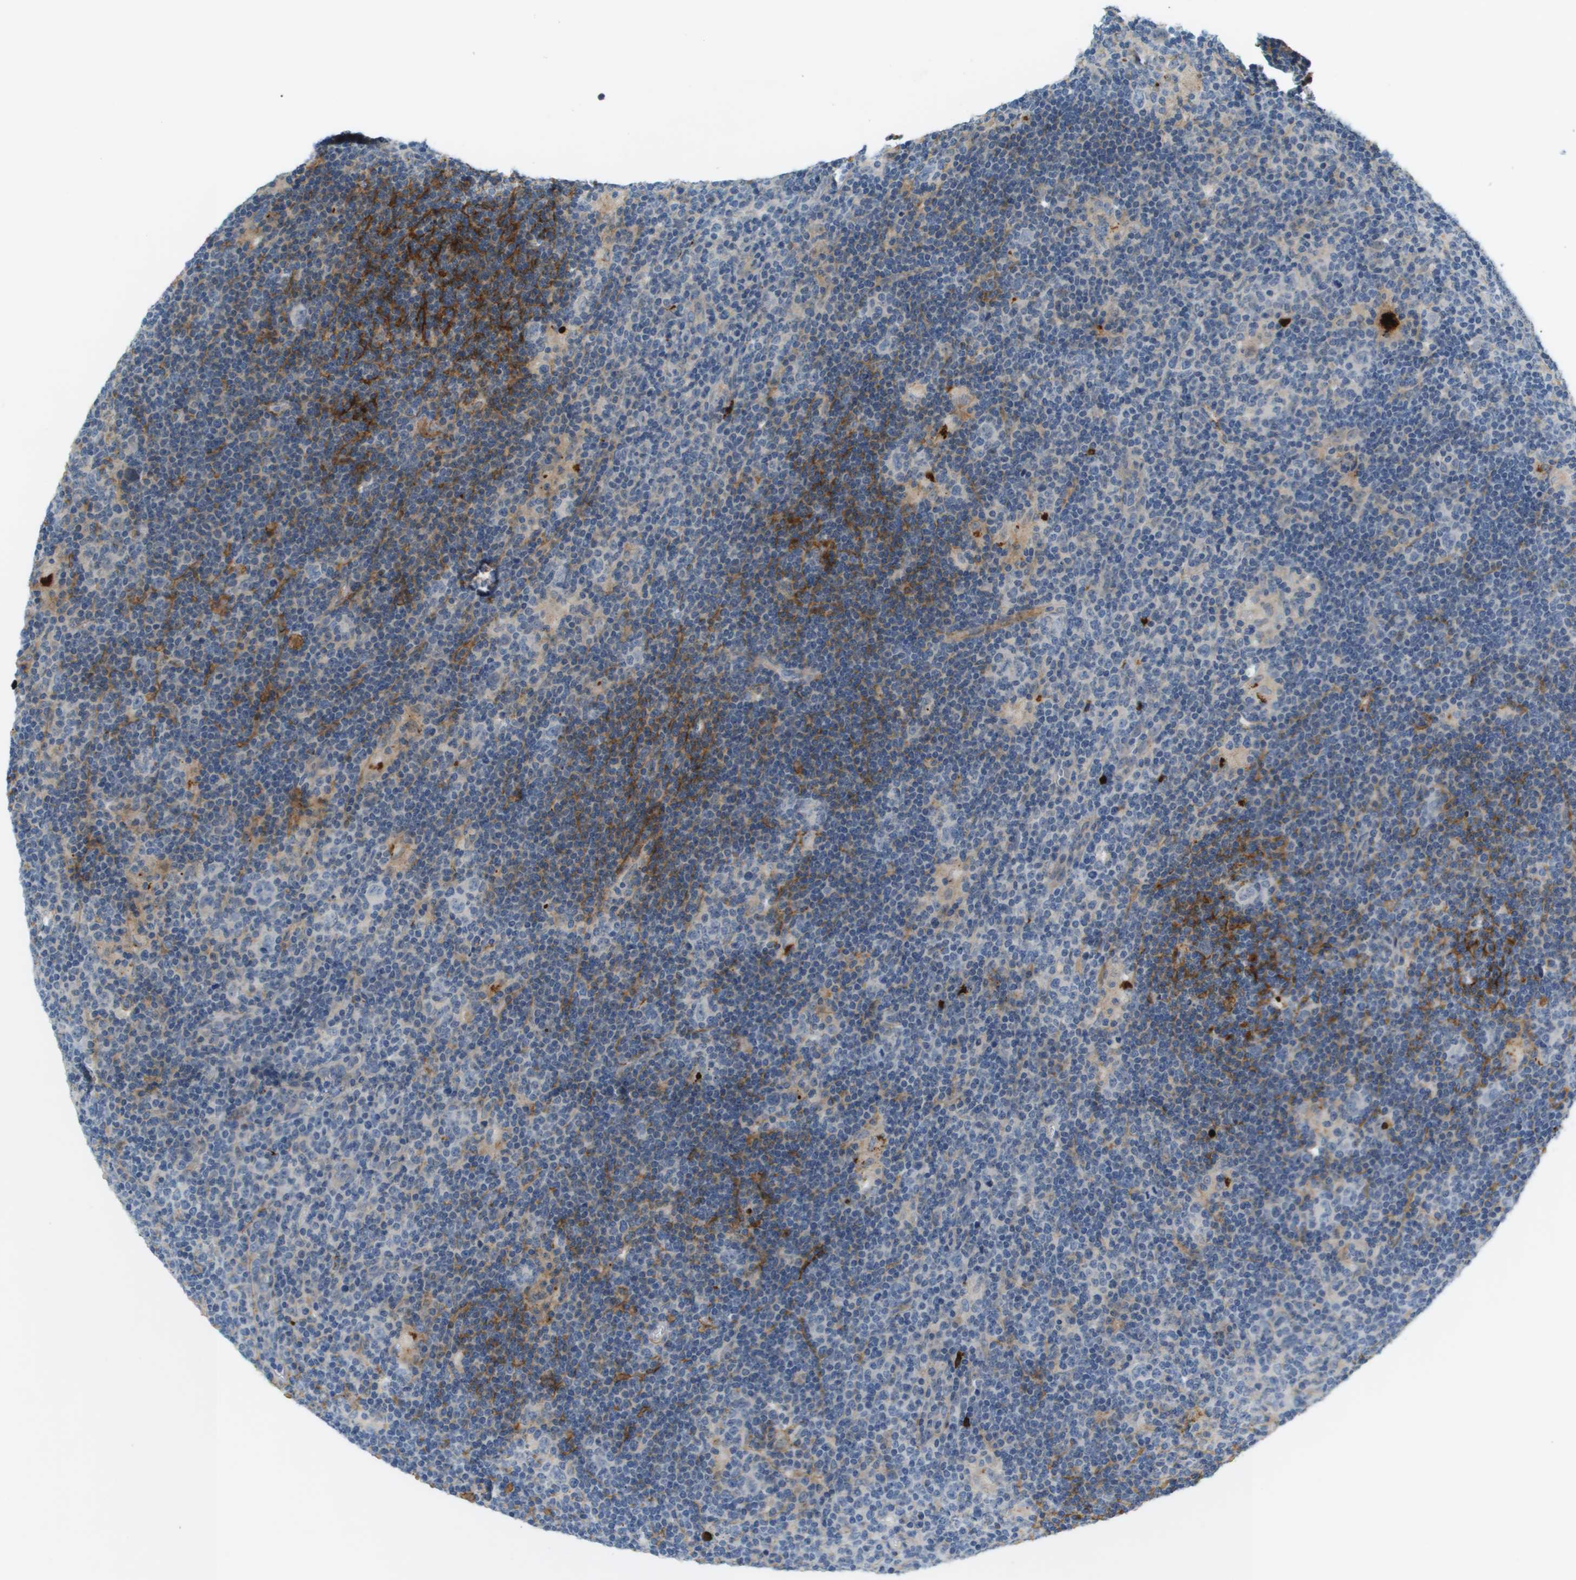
{"staining": {"intensity": "negative", "quantity": "none", "location": "none"}, "tissue": "lymphoma", "cell_type": "Tumor cells", "image_type": "cancer", "snomed": [{"axis": "morphology", "description": "Hodgkin's disease, NOS"}, {"axis": "topography", "description": "Lymph node"}], "caption": "This micrograph is of Hodgkin's disease stained with immunohistochemistry (IHC) to label a protein in brown with the nuclei are counter-stained blue. There is no positivity in tumor cells.", "gene": "VTN", "patient": {"sex": "female", "age": 57}}